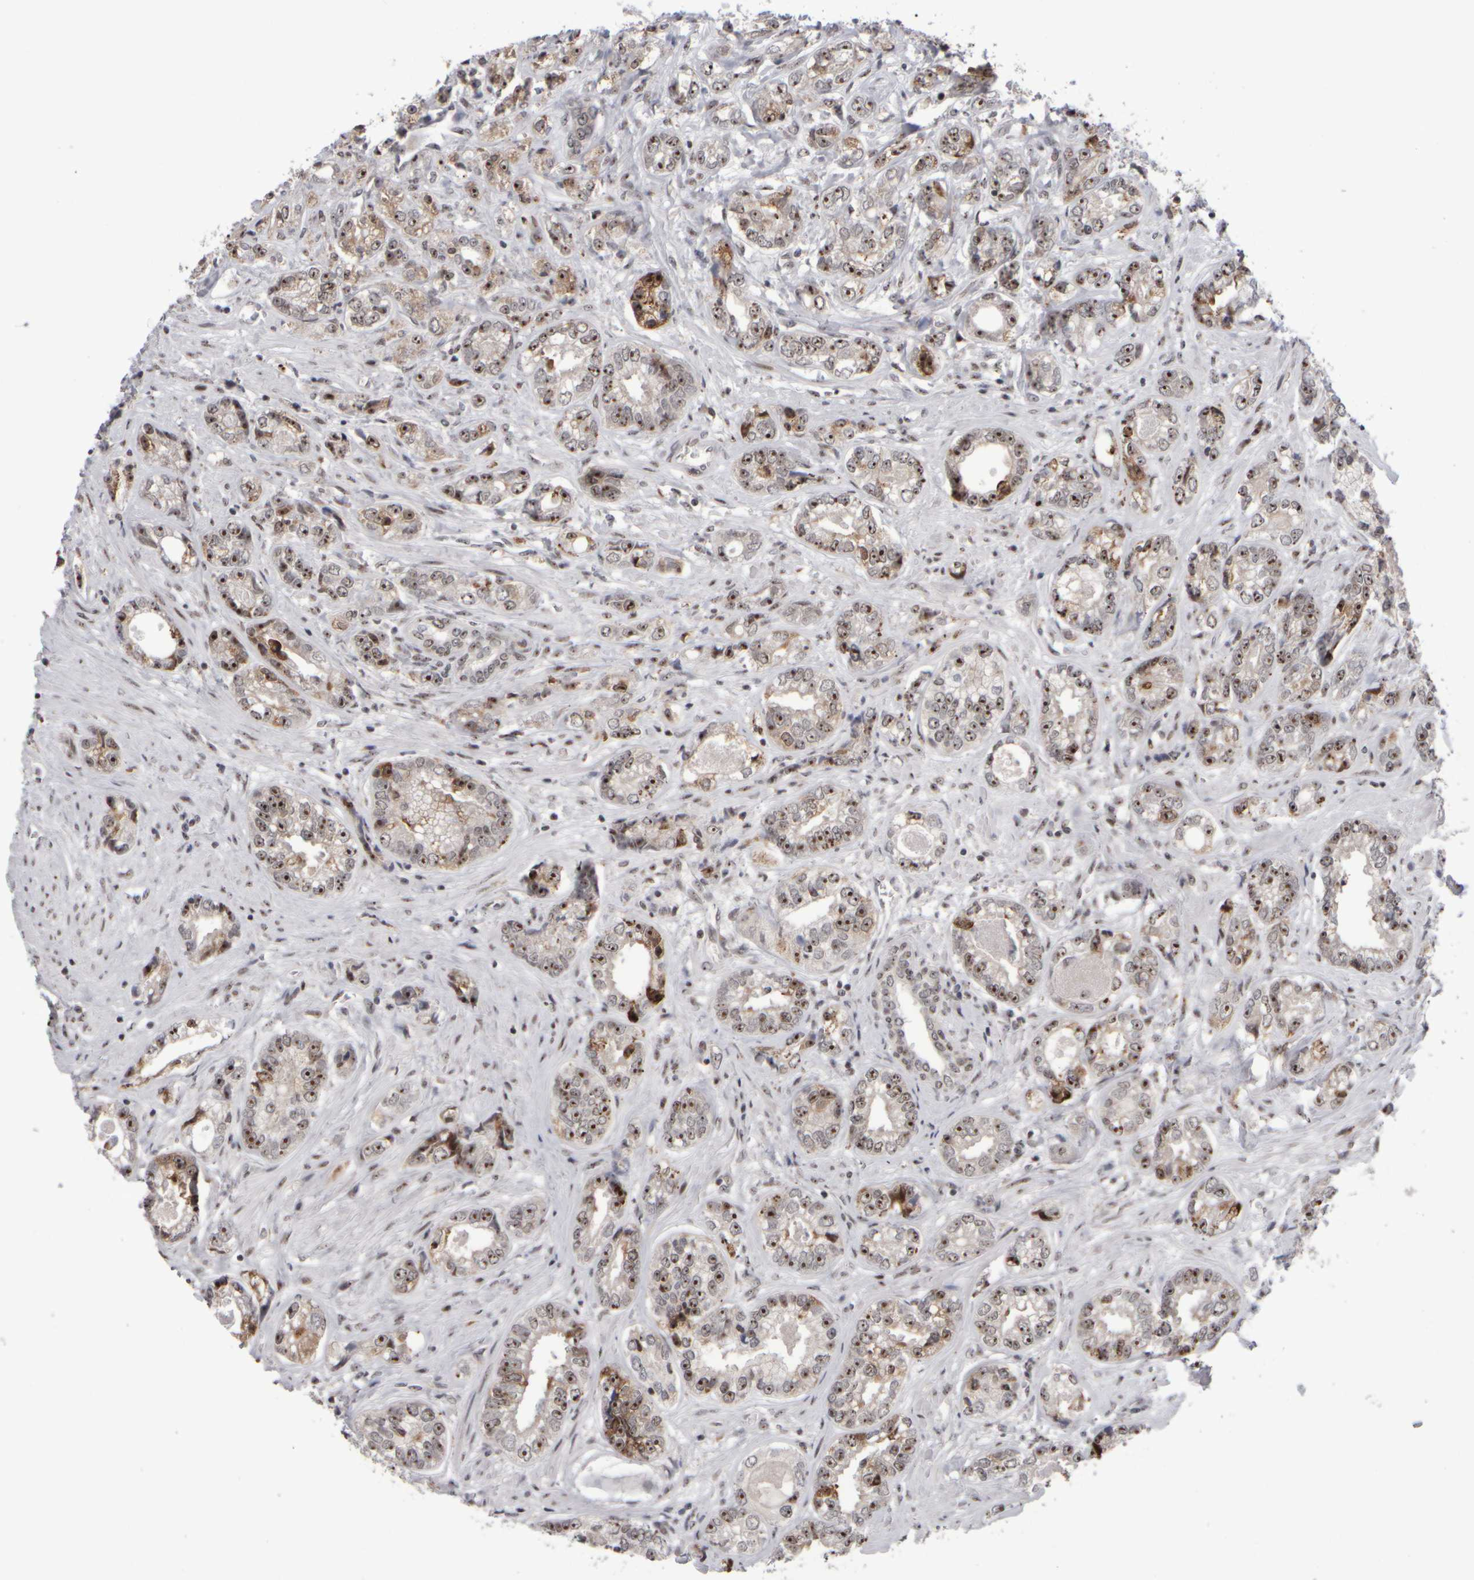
{"staining": {"intensity": "strong", "quantity": ">75%", "location": "cytoplasmic/membranous,nuclear"}, "tissue": "prostate cancer", "cell_type": "Tumor cells", "image_type": "cancer", "snomed": [{"axis": "morphology", "description": "Adenocarcinoma, High grade"}, {"axis": "topography", "description": "Prostate"}], "caption": "Prostate cancer was stained to show a protein in brown. There is high levels of strong cytoplasmic/membranous and nuclear staining in about >75% of tumor cells.", "gene": "SURF6", "patient": {"sex": "male", "age": 61}}